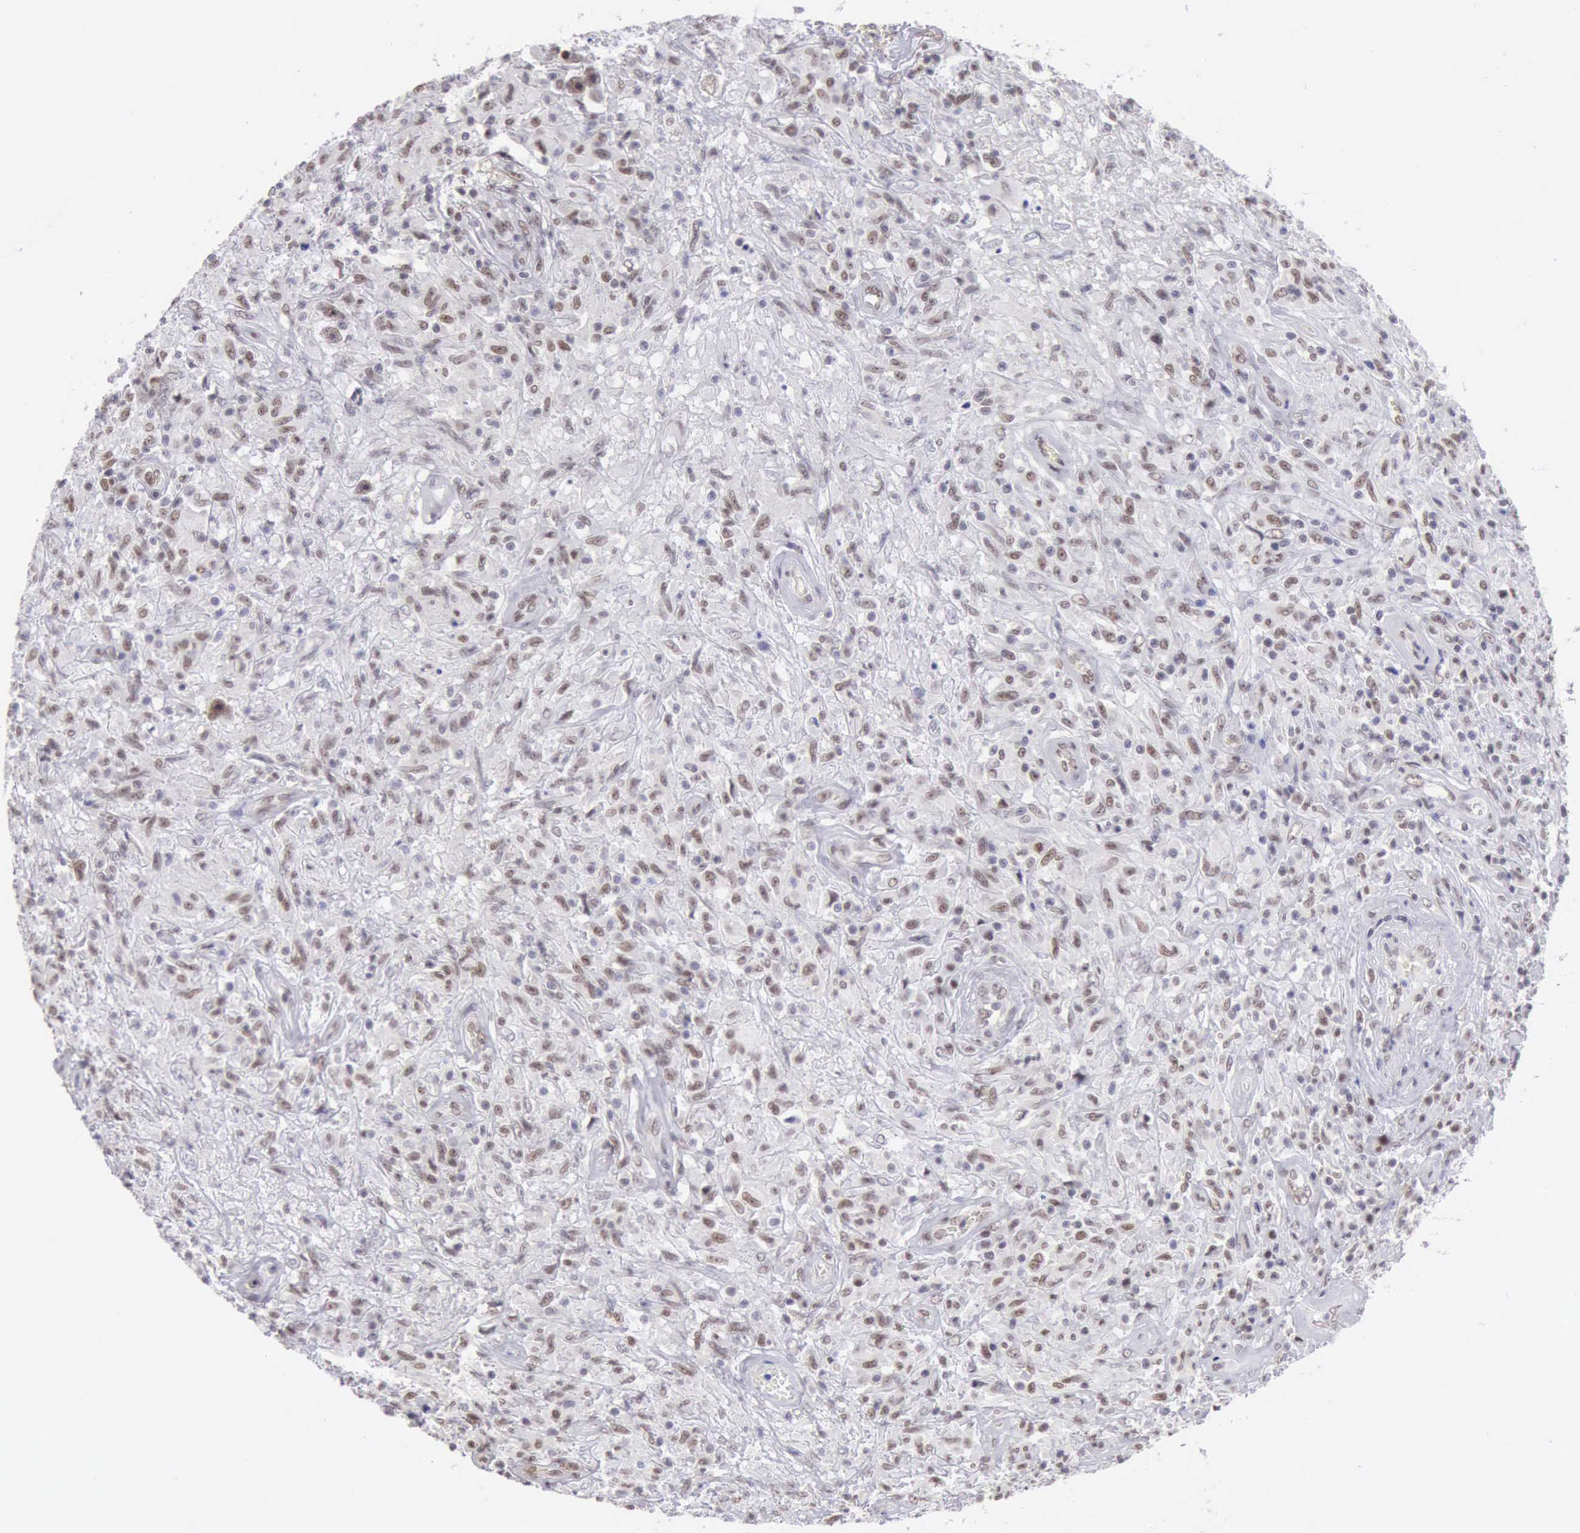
{"staining": {"intensity": "moderate", "quantity": ">75%", "location": "nuclear"}, "tissue": "testis cancer", "cell_type": "Tumor cells", "image_type": "cancer", "snomed": [{"axis": "morphology", "description": "Seminoma, NOS"}, {"axis": "topography", "description": "Testis"}], "caption": "Moderate nuclear staining is identified in approximately >75% of tumor cells in seminoma (testis).", "gene": "ERCC4", "patient": {"sex": "male", "age": 34}}